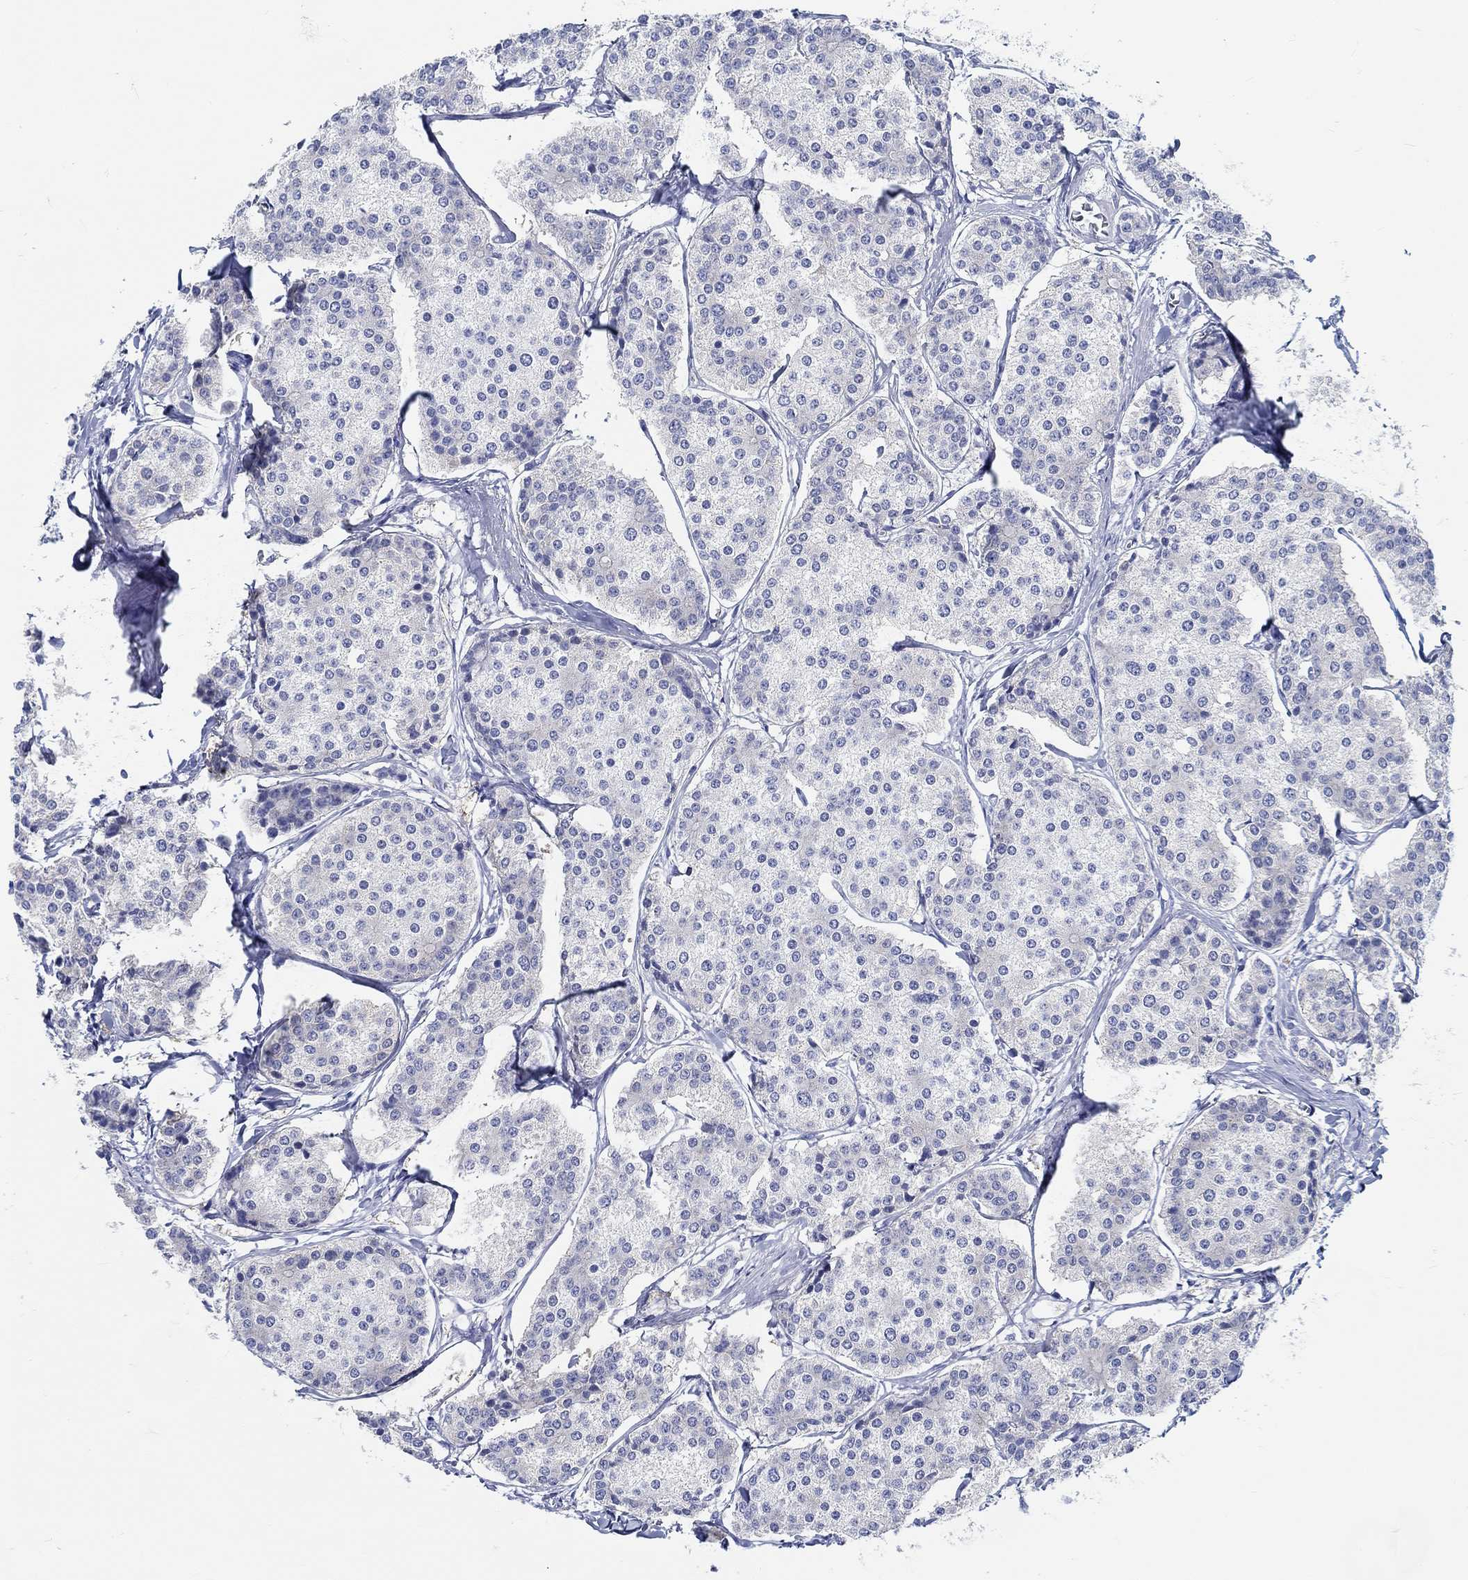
{"staining": {"intensity": "negative", "quantity": "none", "location": "none"}, "tissue": "carcinoid", "cell_type": "Tumor cells", "image_type": "cancer", "snomed": [{"axis": "morphology", "description": "Carcinoid, malignant, NOS"}, {"axis": "topography", "description": "Small intestine"}], "caption": "This is an IHC micrograph of human carcinoid. There is no positivity in tumor cells.", "gene": "FBXO2", "patient": {"sex": "female", "age": 65}}